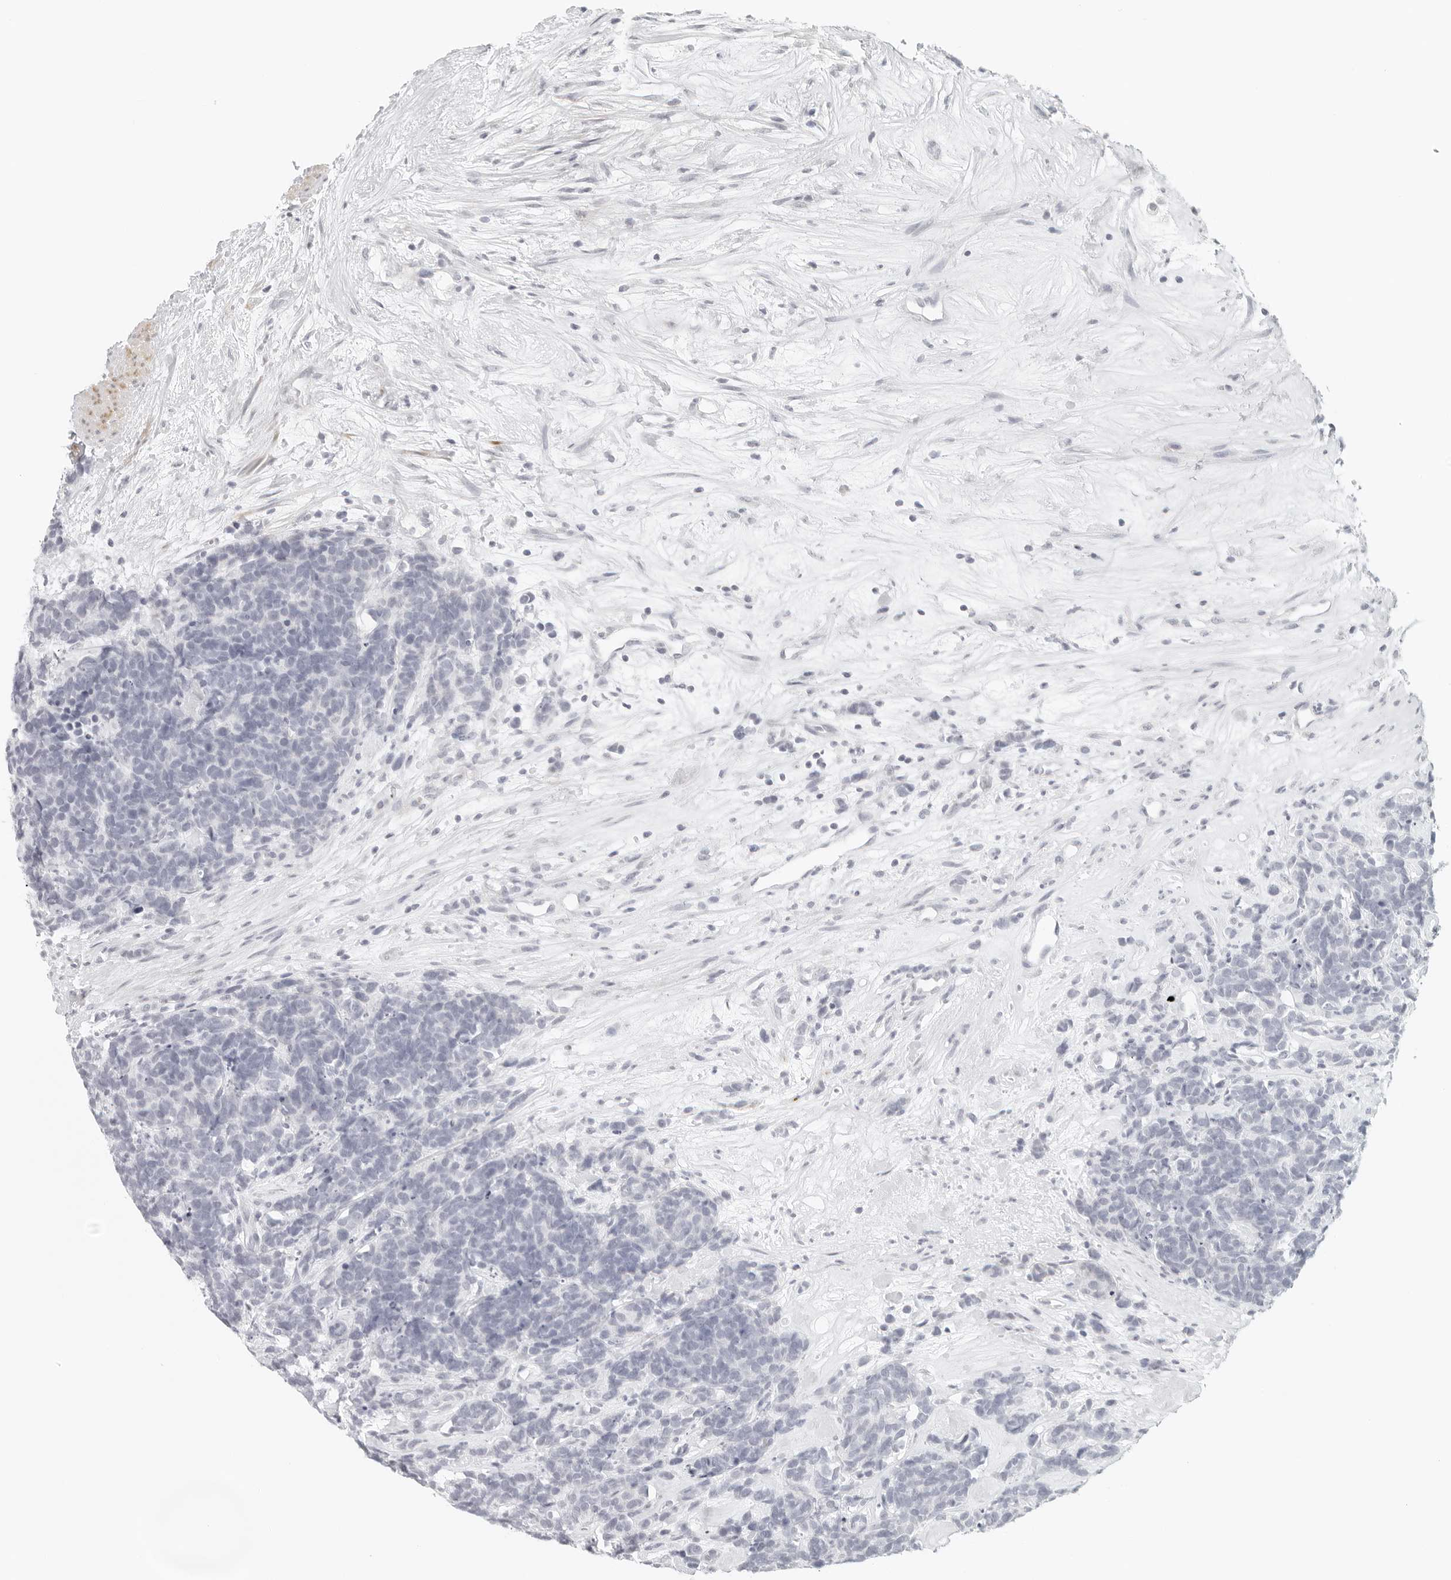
{"staining": {"intensity": "negative", "quantity": "none", "location": "none"}, "tissue": "carcinoid", "cell_type": "Tumor cells", "image_type": "cancer", "snomed": [{"axis": "morphology", "description": "Carcinoma, NOS"}, {"axis": "morphology", "description": "Carcinoid, malignant, NOS"}, {"axis": "topography", "description": "Urinary bladder"}], "caption": "Immunohistochemistry (IHC) photomicrograph of carcinoid stained for a protein (brown), which shows no positivity in tumor cells.", "gene": "RPS6KC1", "patient": {"sex": "male", "age": 57}}